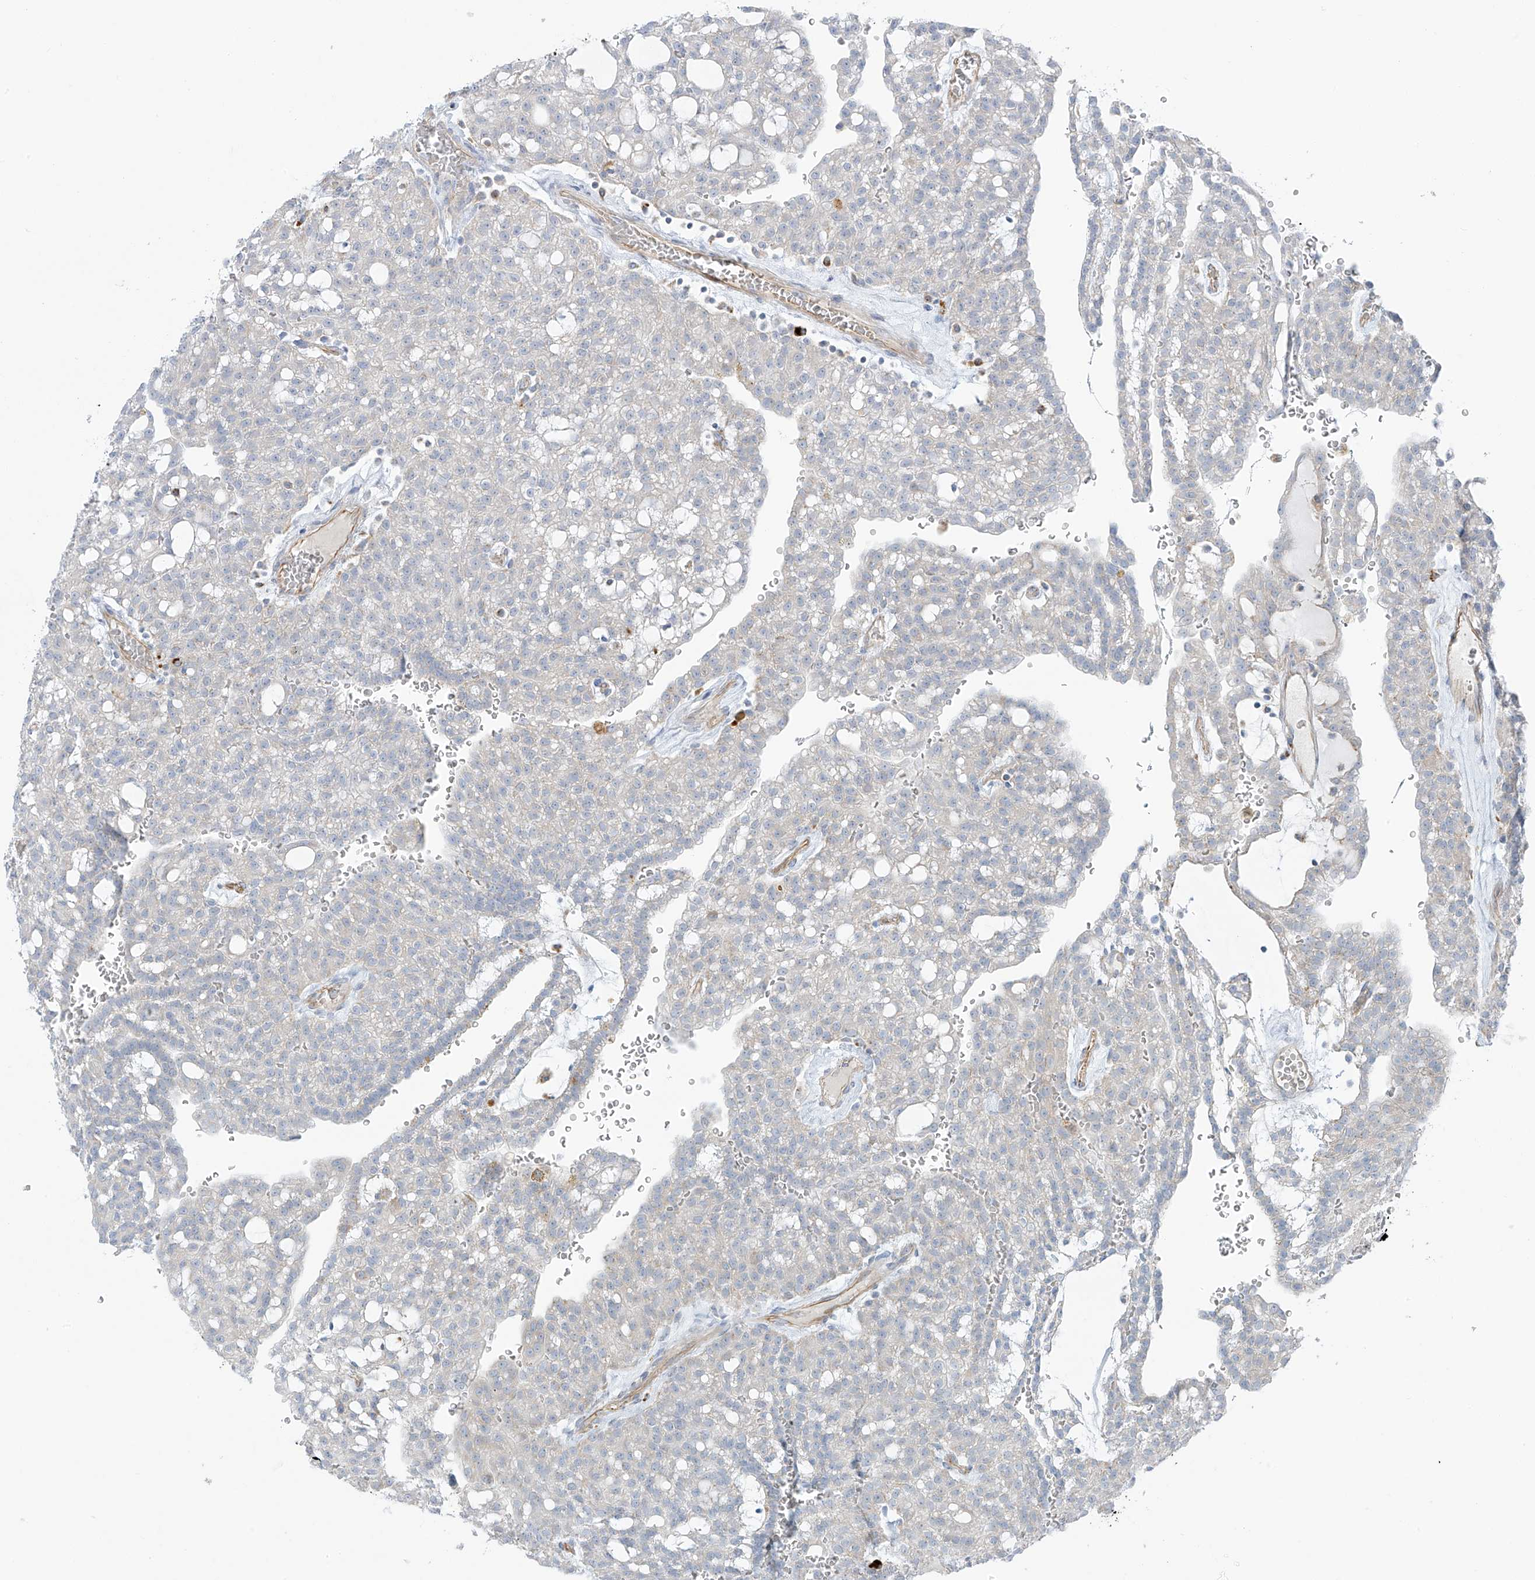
{"staining": {"intensity": "negative", "quantity": "none", "location": "none"}, "tissue": "renal cancer", "cell_type": "Tumor cells", "image_type": "cancer", "snomed": [{"axis": "morphology", "description": "Adenocarcinoma, NOS"}, {"axis": "topography", "description": "Kidney"}], "caption": "Renal cancer stained for a protein using immunohistochemistry exhibits no staining tumor cells.", "gene": "TAL2", "patient": {"sex": "male", "age": 63}}